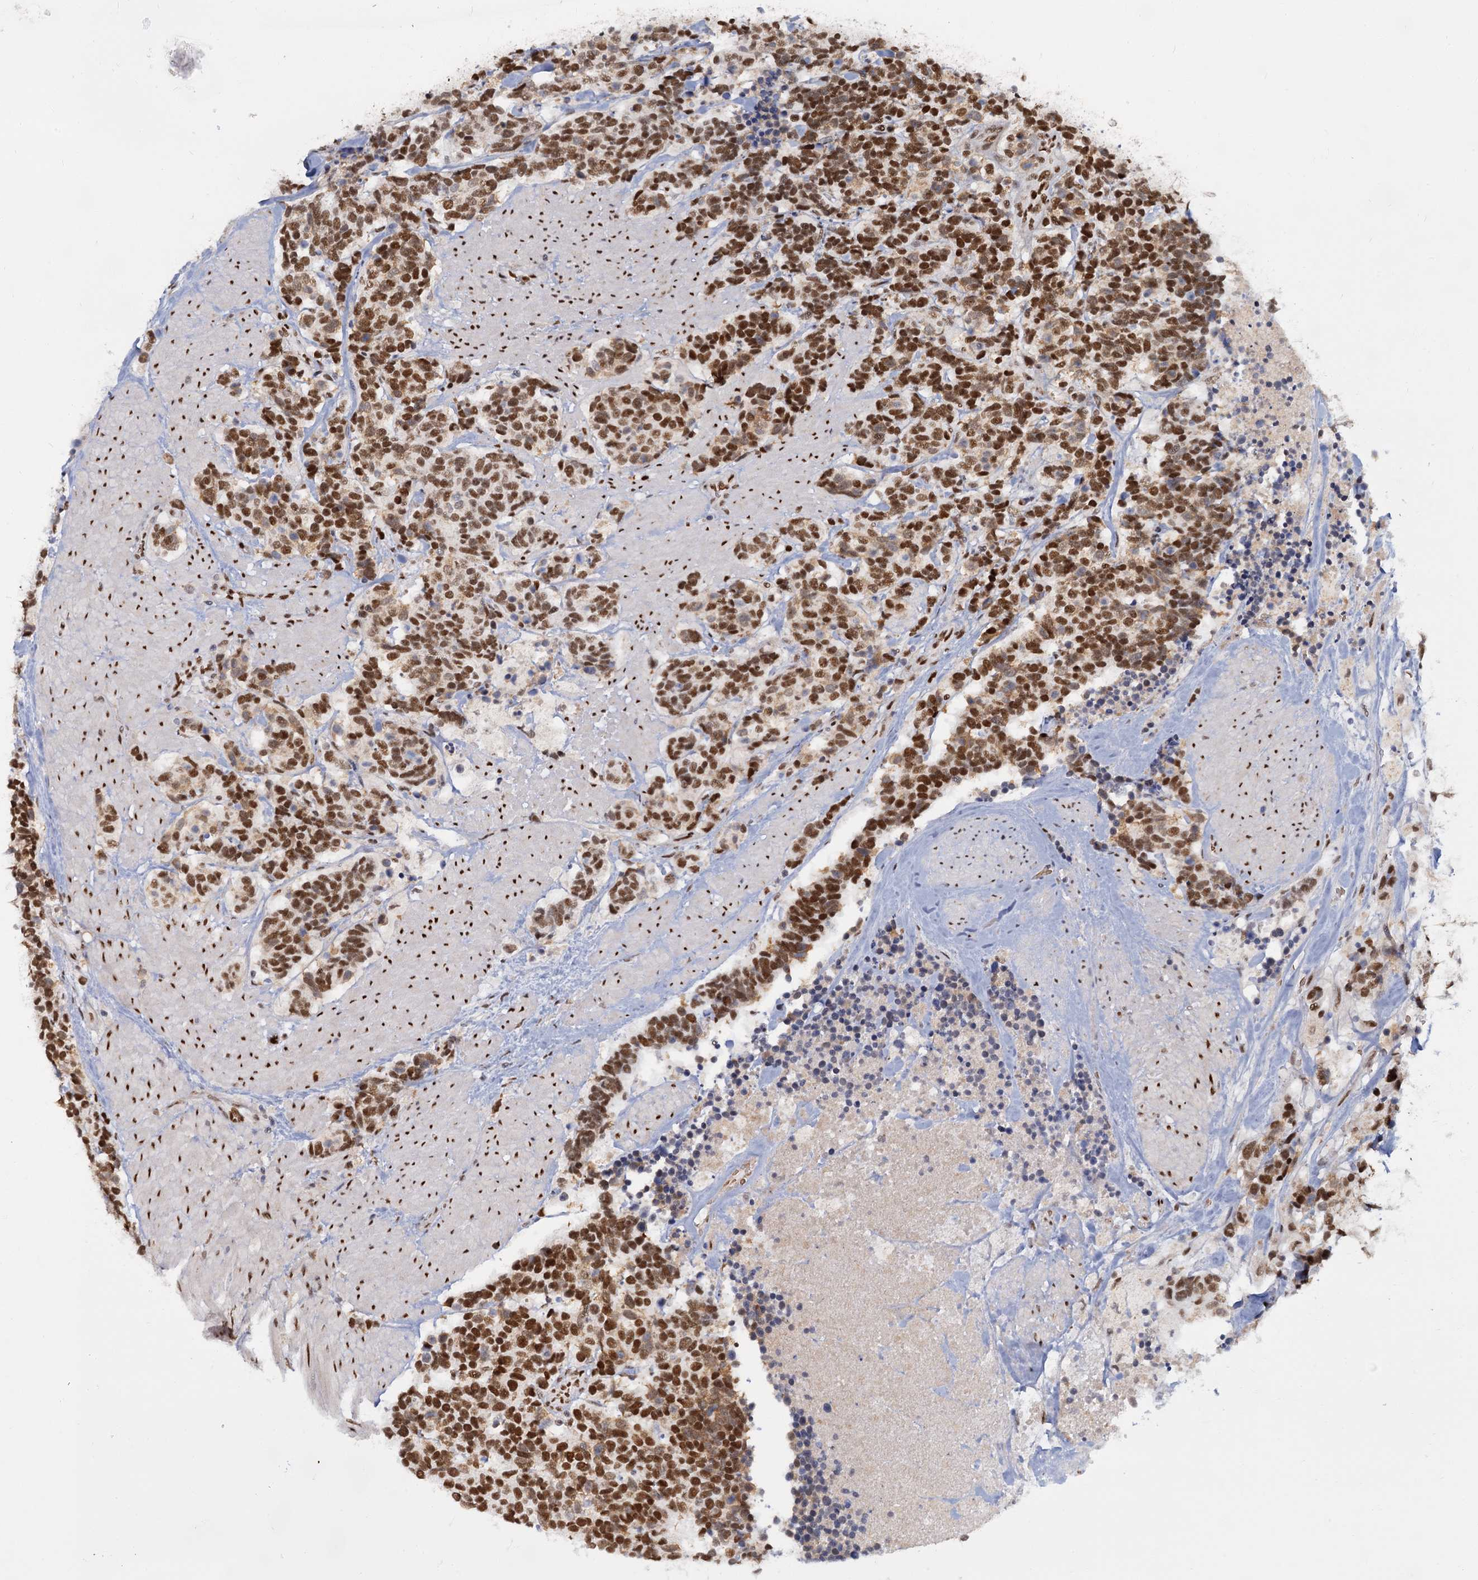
{"staining": {"intensity": "moderate", "quantity": ">75%", "location": "nuclear"}, "tissue": "carcinoid", "cell_type": "Tumor cells", "image_type": "cancer", "snomed": [{"axis": "morphology", "description": "Carcinoma, NOS"}, {"axis": "morphology", "description": "Carcinoid, malignant, NOS"}, {"axis": "topography", "description": "Urinary bladder"}], "caption": "Brown immunohistochemical staining in human malignant carcinoid shows moderate nuclear staining in approximately >75% of tumor cells. (DAB IHC, brown staining for protein, blue staining for nuclei).", "gene": "RPRD1A", "patient": {"sex": "male", "age": 57}}